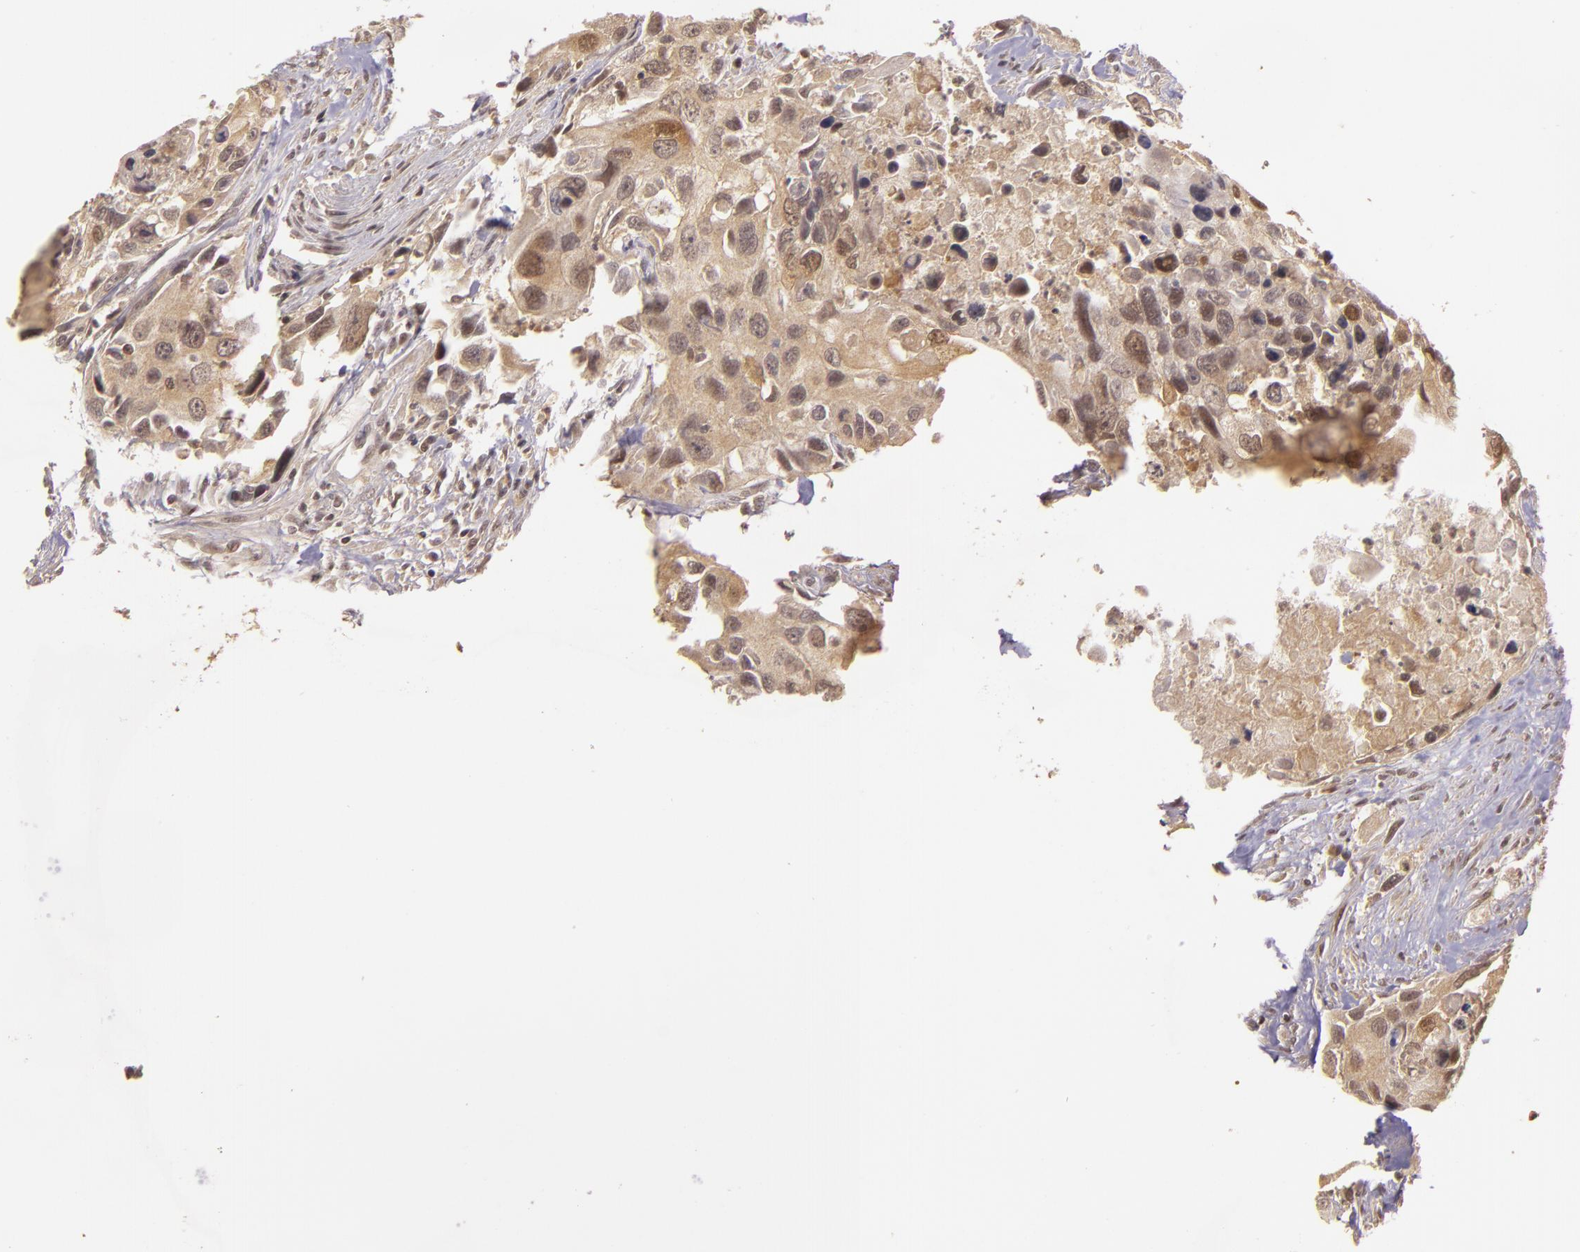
{"staining": {"intensity": "weak", "quantity": ">75%", "location": "cytoplasmic/membranous"}, "tissue": "urothelial cancer", "cell_type": "Tumor cells", "image_type": "cancer", "snomed": [{"axis": "morphology", "description": "Urothelial carcinoma, High grade"}, {"axis": "topography", "description": "Urinary bladder"}], "caption": "The image reveals staining of urothelial cancer, revealing weak cytoplasmic/membranous protein staining (brown color) within tumor cells.", "gene": "TXNRD2", "patient": {"sex": "male", "age": 71}}